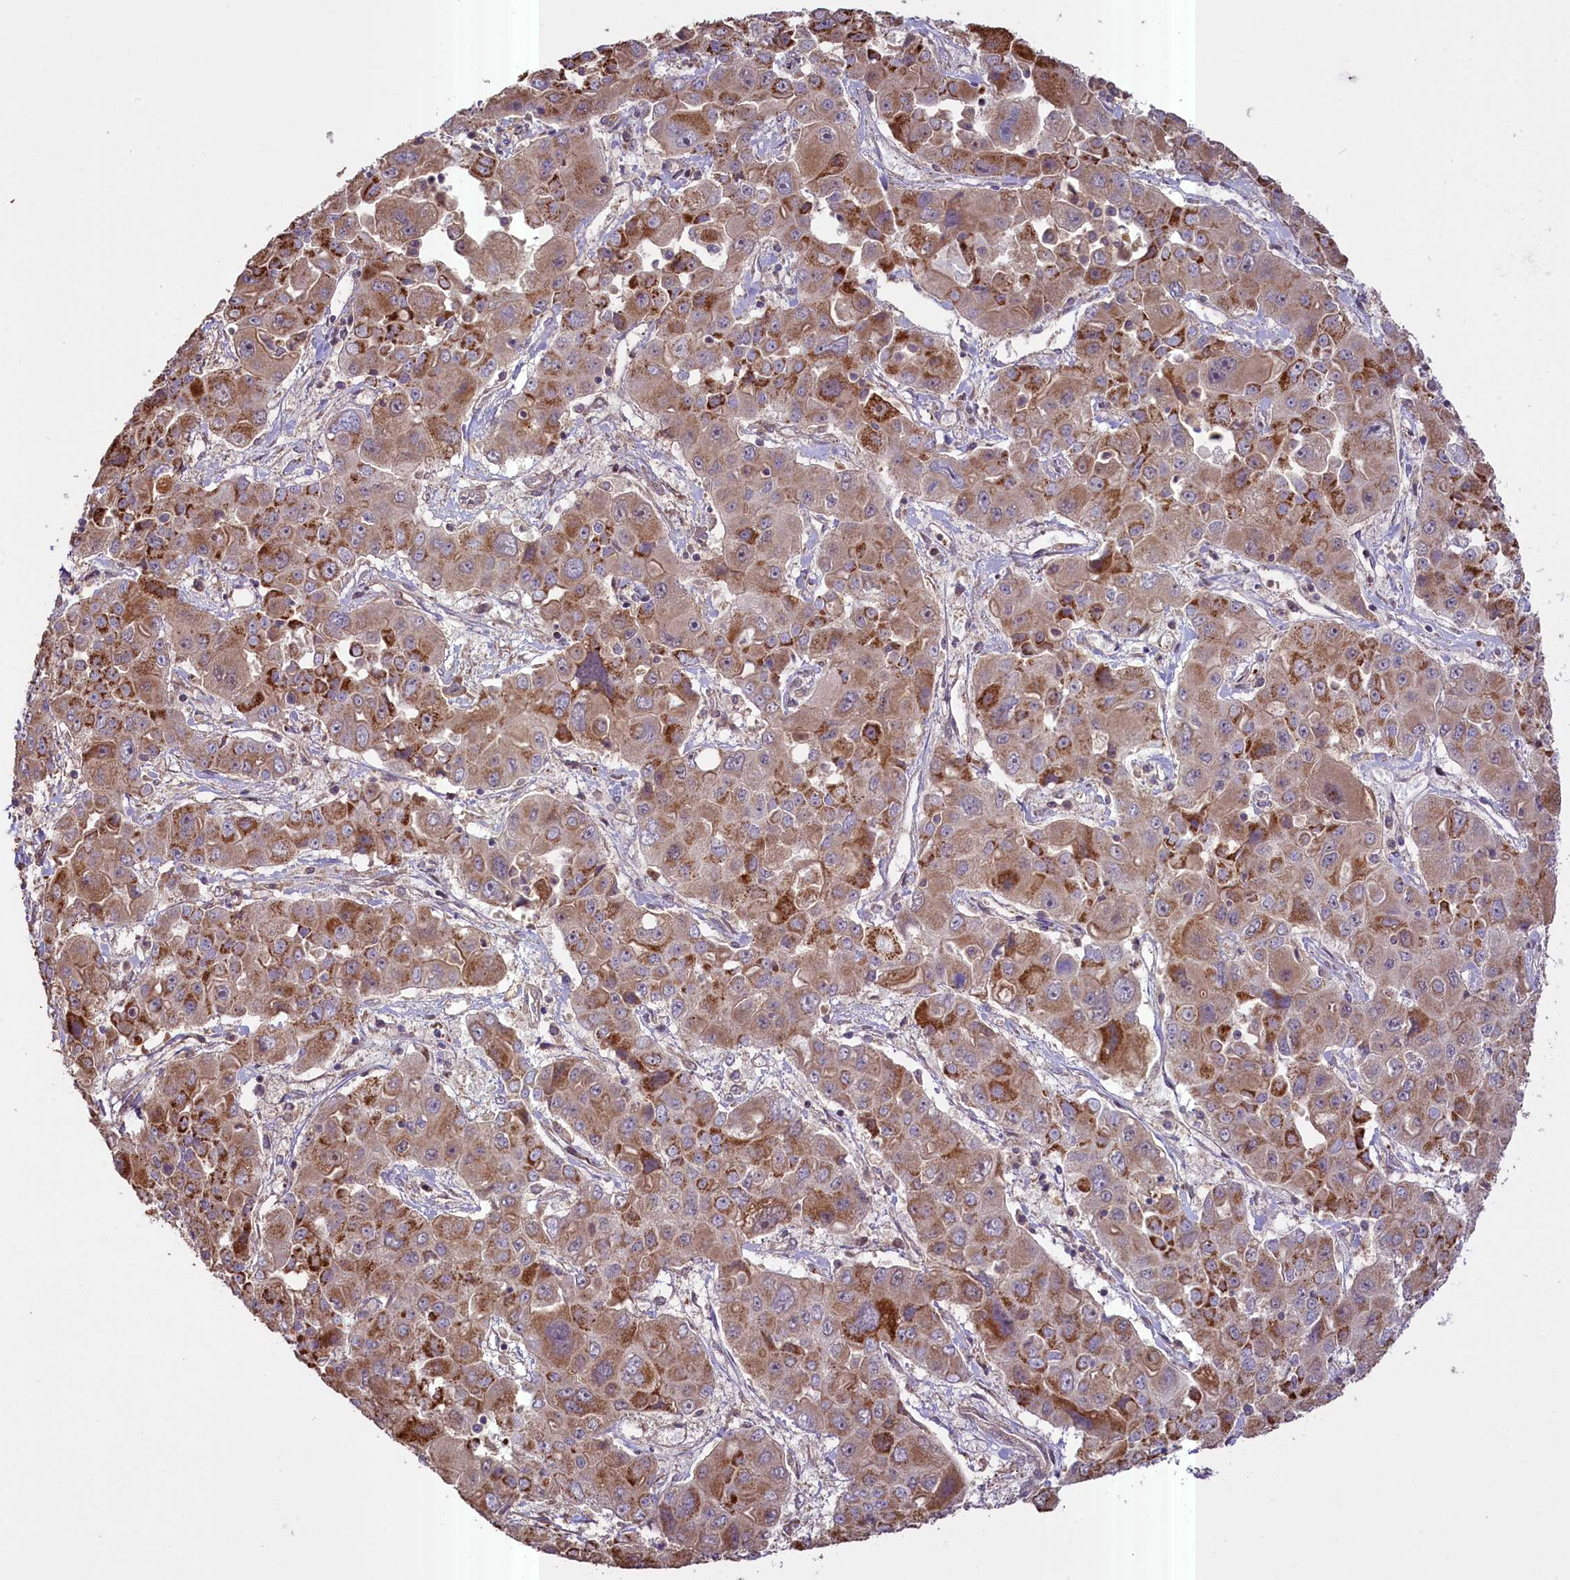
{"staining": {"intensity": "moderate", "quantity": ">75%", "location": "cytoplasmic/membranous"}, "tissue": "liver cancer", "cell_type": "Tumor cells", "image_type": "cancer", "snomed": [{"axis": "morphology", "description": "Cholangiocarcinoma"}, {"axis": "topography", "description": "Liver"}], "caption": "This micrograph shows IHC staining of liver cancer (cholangiocarcinoma), with medium moderate cytoplasmic/membranous positivity in approximately >75% of tumor cells.", "gene": "FUZ", "patient": {"sex": "male", "age": 67}}